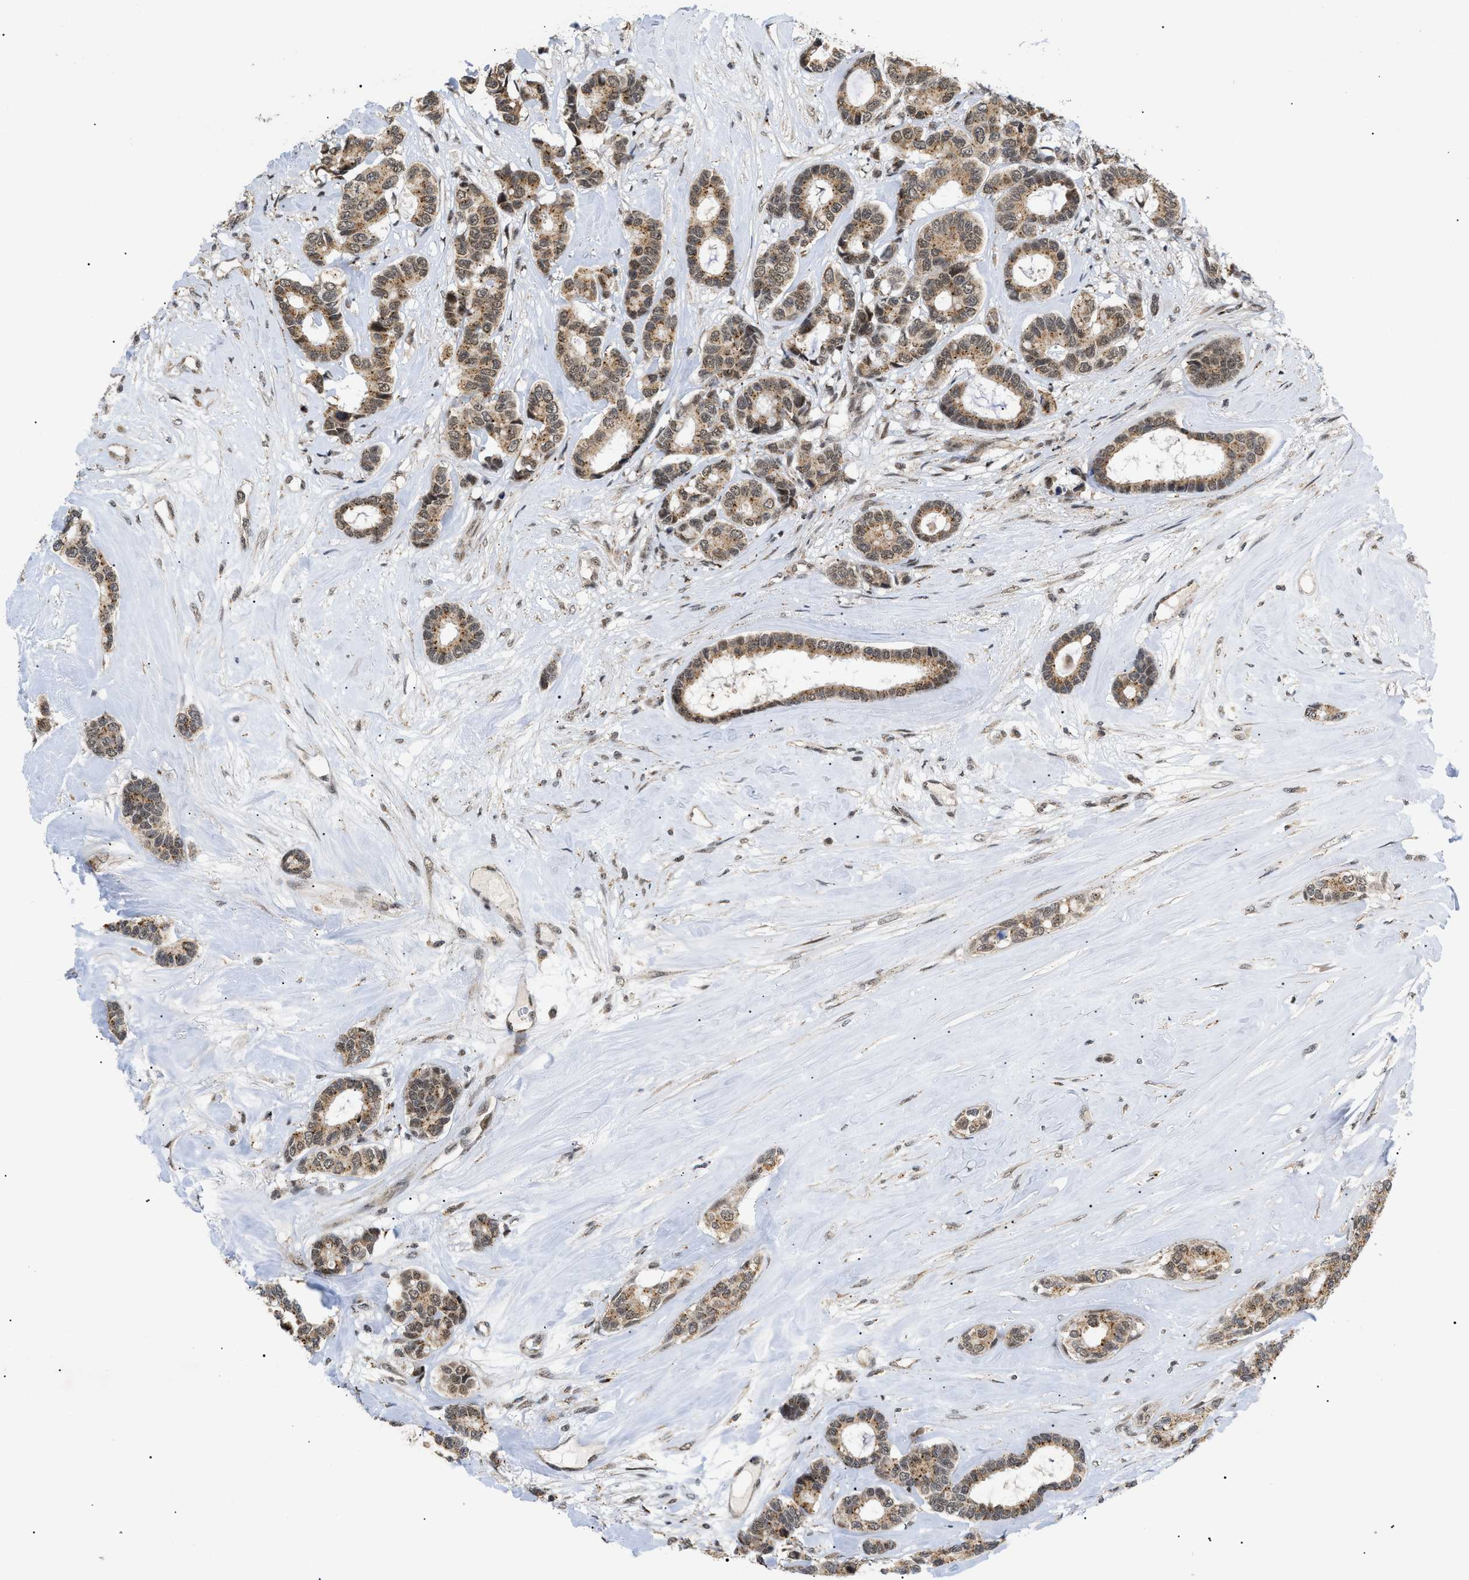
{"staining": {"intensity": "moderate", "quantity": ">75%", "location": "cytoplasmic/membranous"}, "tissue": "breast cancer", "cell_type": "Tumor cells", "image_type": "cancer", "snomed": [{"axis": "morphology", "description": "Duct carcinoma"}, {"axis": "topography", "description": "Breast"}], "caption": "Protein staining of breast infiltrating ductal carcinoma tissue reveals moderate cytoplasmic/membranous staining in about >75% of tumor cells. The staining was performed using DAB to visualize the protein expression in brown, while the nuclei were stained in blue with hematoxylin (Magnification: 20x).", "gene": "ZBTB11", "patient": {"sex": "female", "age": 87}}